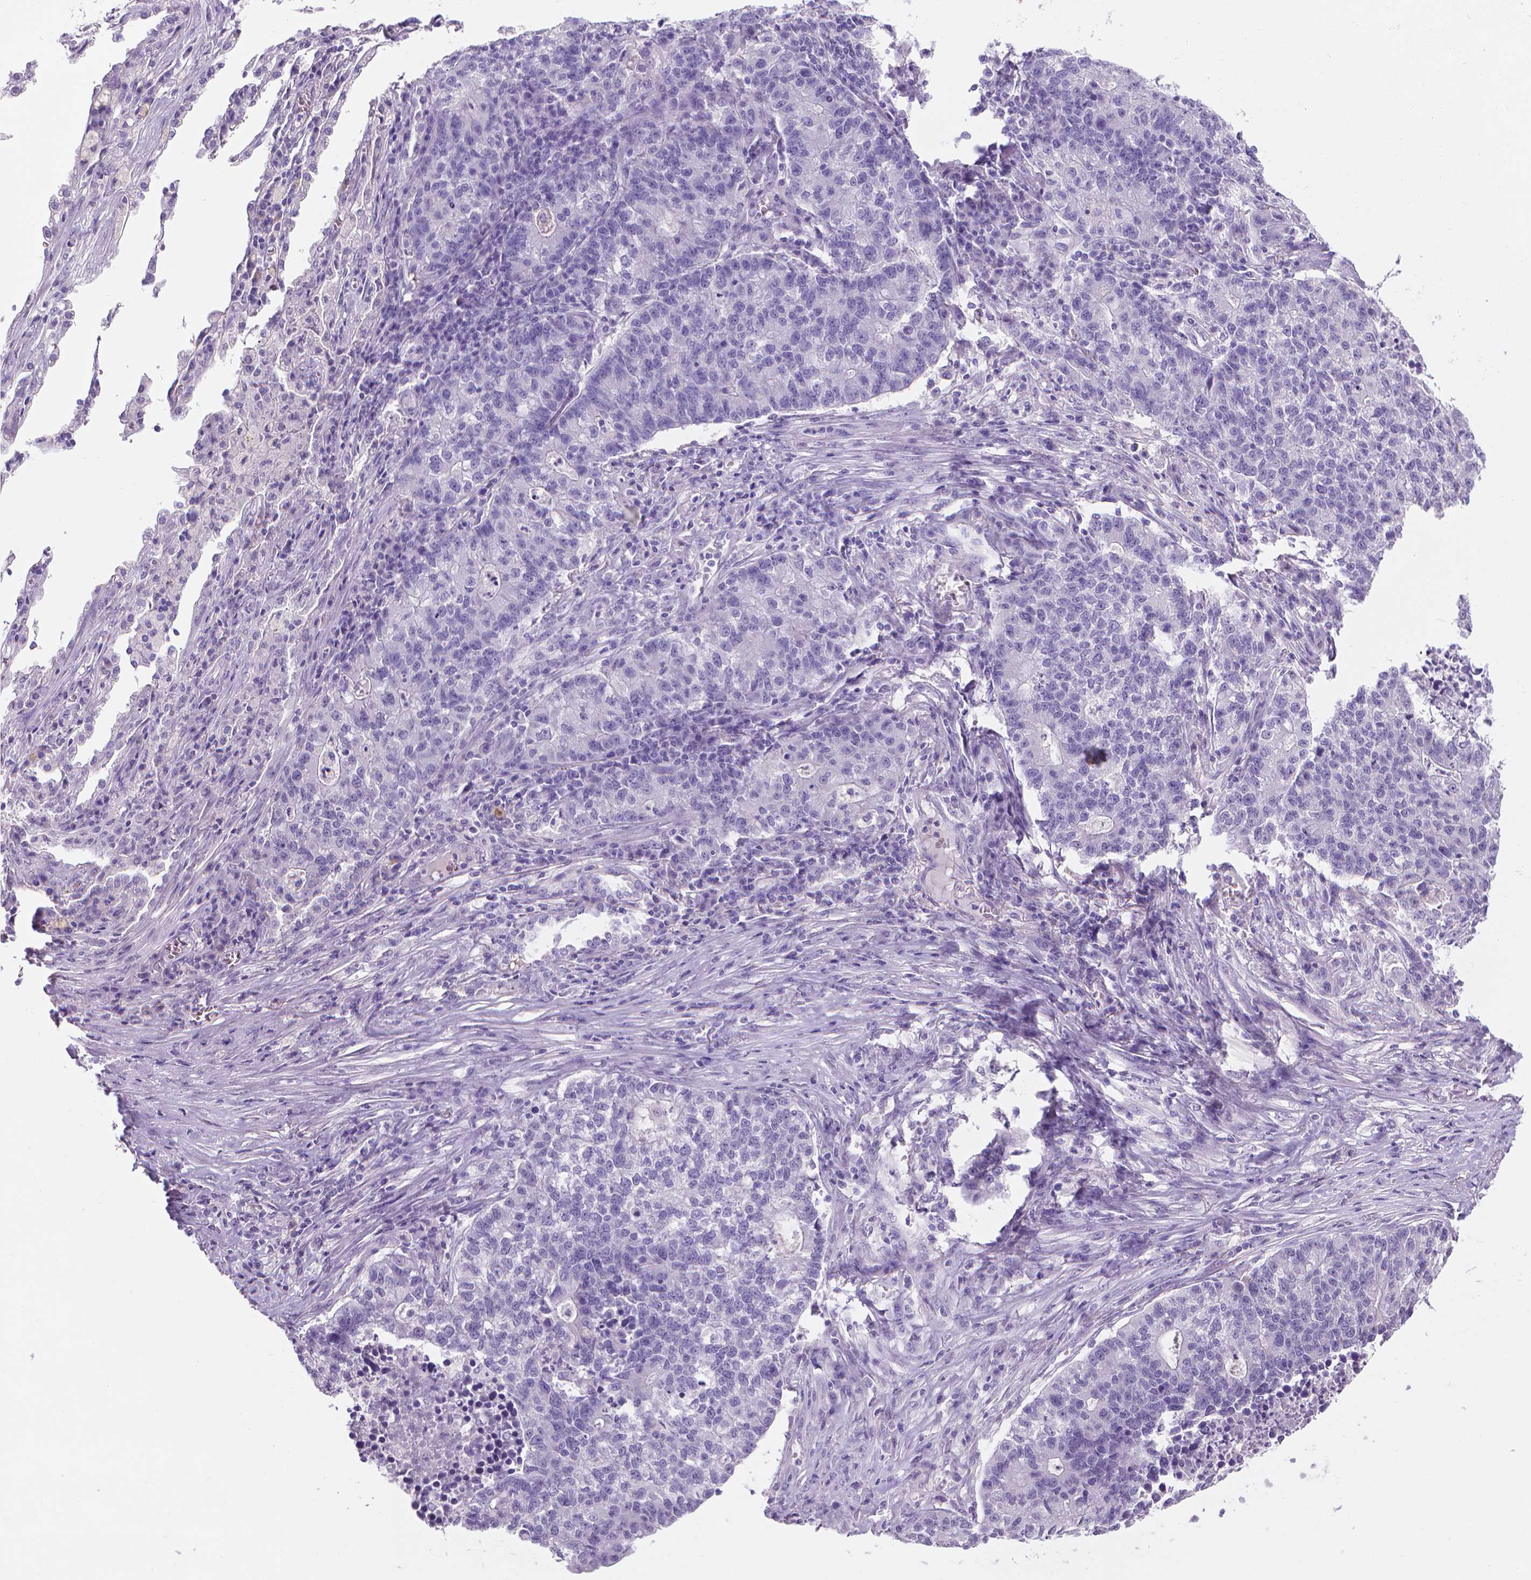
{"staining": {"intensity": "negative", "quantity": "none", "location": "none"}, "tissue": "lung cancer", "cell_type": "Tumor cells", "image_type": "cancer", "snomed": [{"axis": "morphology", "description": "Adenocarcinoma, NOS"}, {"axis": "topography", "description": "Lung"}], "caption": "Immunohistochemistry histopathology image of neoplastic tissue: human lung cancer (adenocarcinoma) stained with DAB reveals no significant protein positivity in tumor cells.", "gene": "XPNPEP2", "patient": {"sex": "male", "age": 57}}